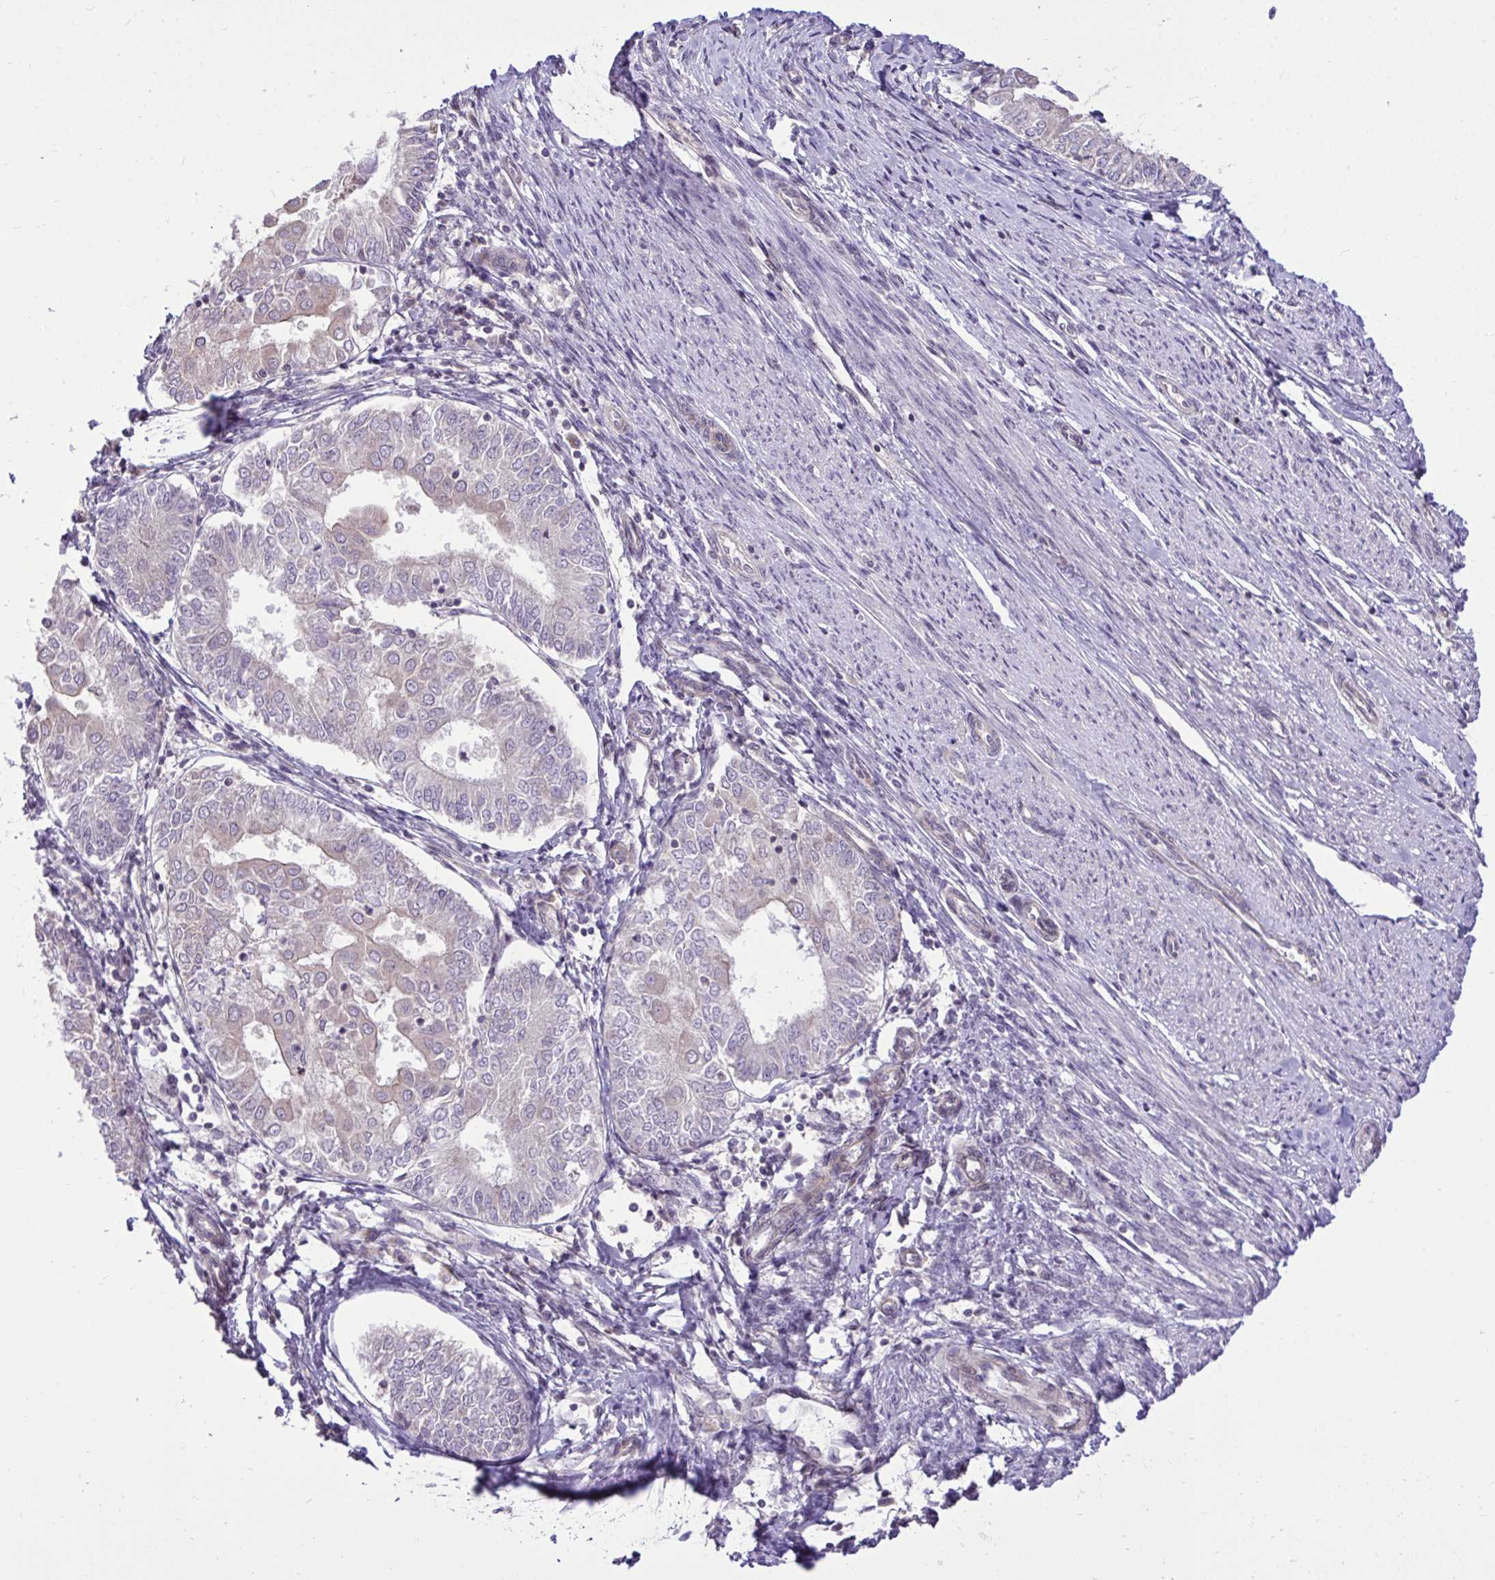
{"staining": {"intensity": "negative", "quantity": "none", "location": "none"}, "tissue": "endometrial cancer", "cell_type": "Tumor cells", "image_type": "cancer", "snomed": [{"axis": "morphology", "description": "Adenocarcinoma, NOS"}, {"axis": "topography", "description": "Endometrium"}], "caption": "Immunohistochemistry photomicrograph of endometrial cancer (adenocarcinoma) stained for a protein (brown), which displays no expression in tumor cells. Brightfield microscopy of IHC stained with DAB (3,3'-diaminobenzidine) (brown) and hematoxylin (blue), captured at high magnification.", "gene": "CYP20A1", "patient": {"sex": "female", "age": 68}}